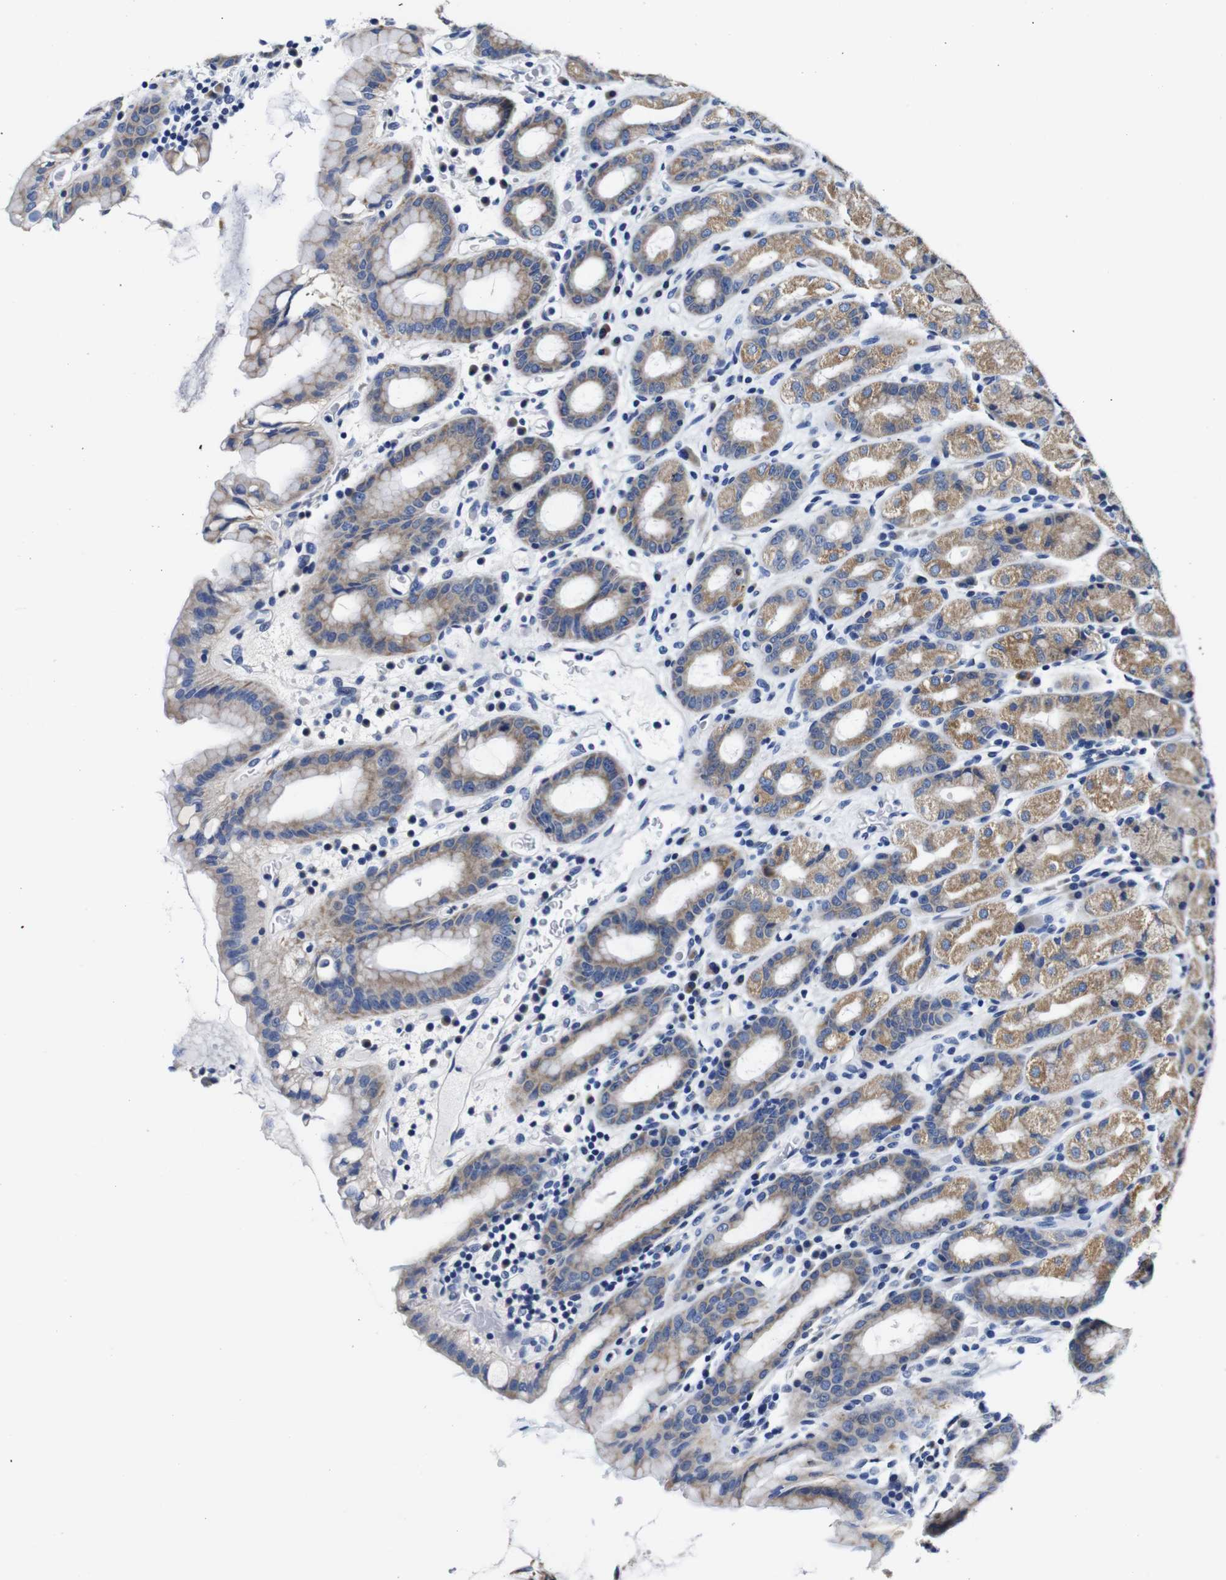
{"staining": {"intensity": "moderate", "quantity": ">75%", "location": "cytoplasmic/membranous"}, "tissue": "stomach", "cell_type": "Glandular cells", "image_type": "normal", "snomed": [{"axis": "morphology", "description": "Normal tissue, NOS"}, {"axis": "topography", "description": "Stomach, upper"}], "caption": "Moderate cytoplasmic/membranous positivity for a protein is appreciated in about >75% of glandular cells of benign stomach using IHC.", "gene": "SNX19", "patient": {"sex": "male", "age": 68}}